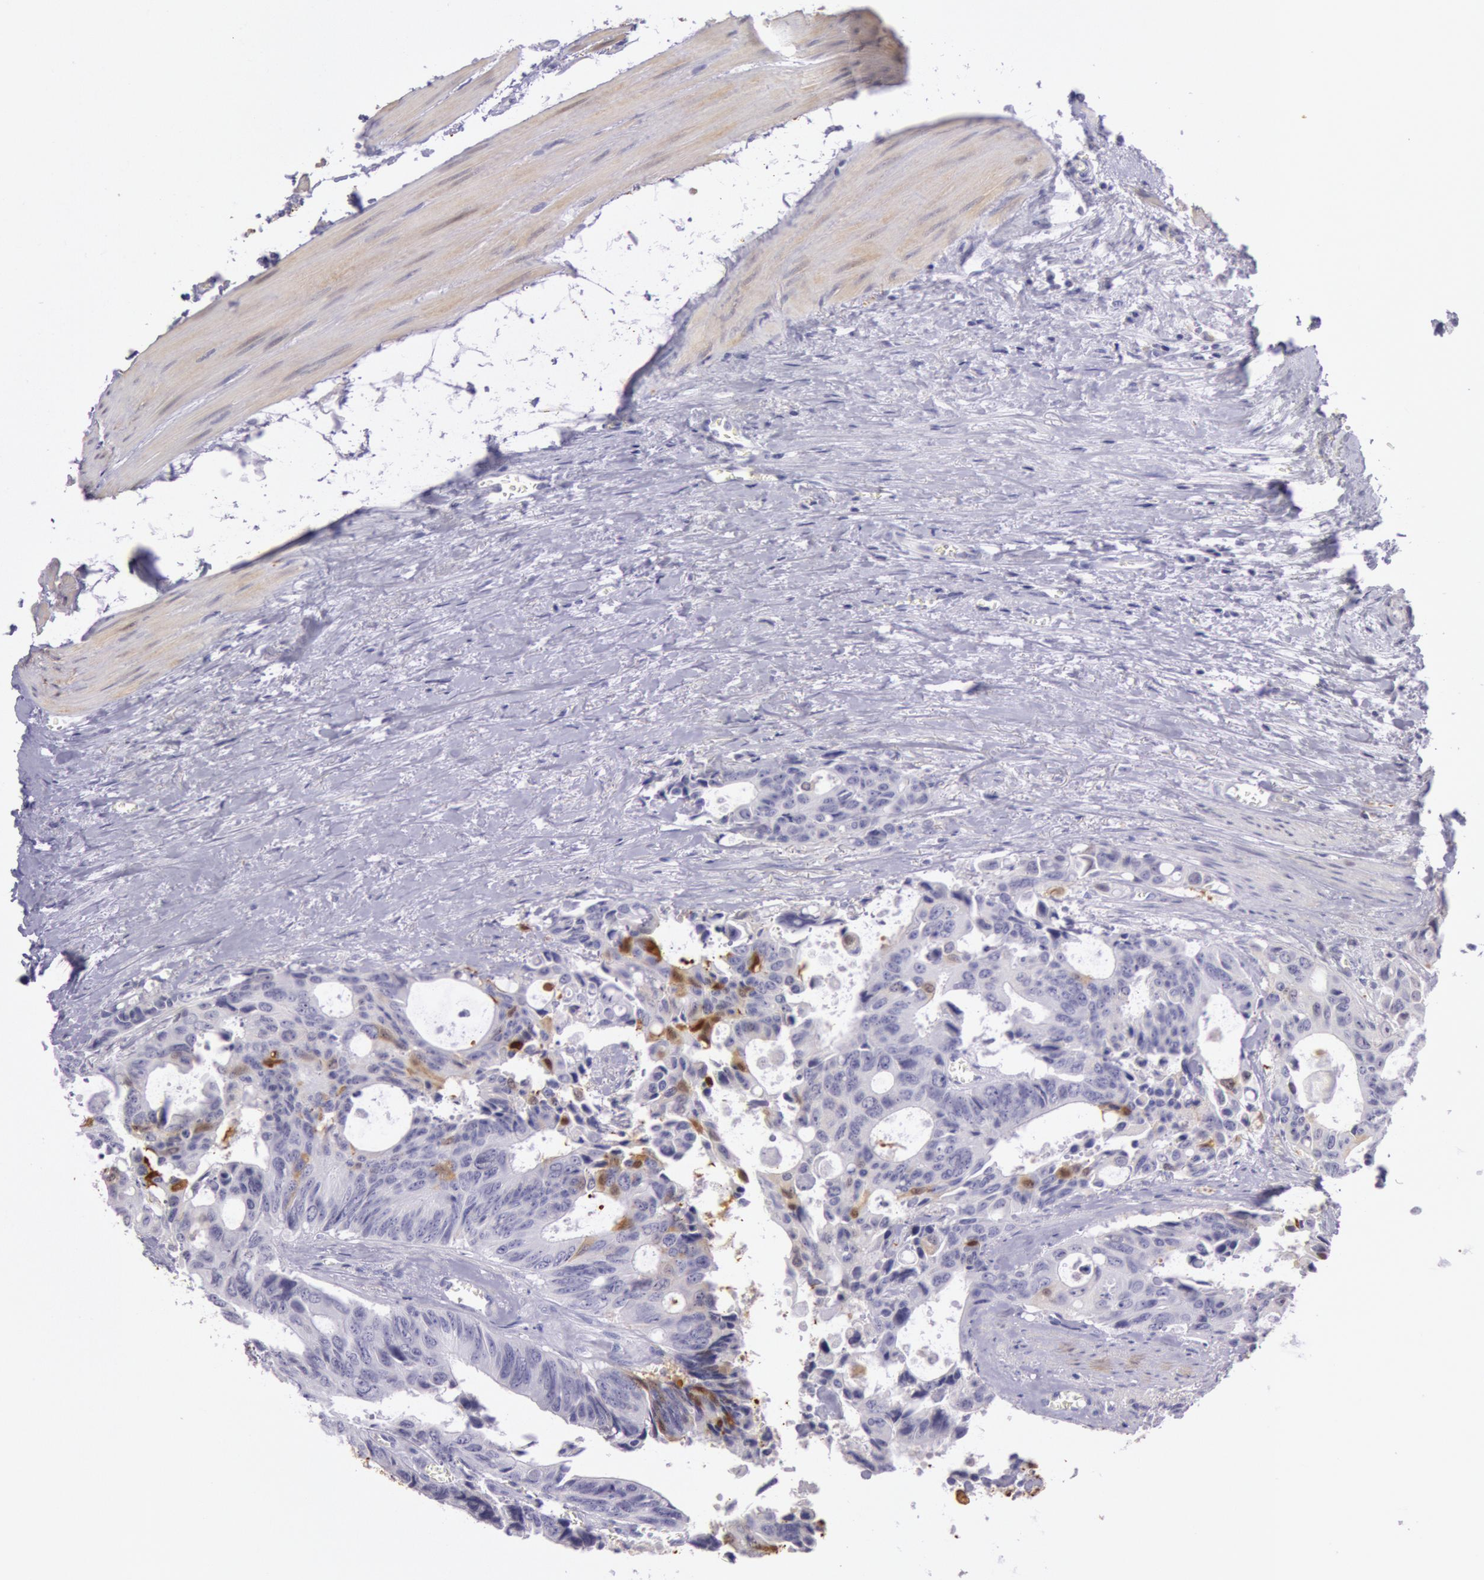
{"staining": {"intensity": "weak", "quantity": "<25%", "location": "cytoplasmic/membranous,nuclear"}, "tissue": "colorectal cancer", "cell_type": "Tumor cells", "image_type": "cancer", "snomed": [{"axis": "morphology", "description": "Adenocarcinoma, NOS"}, {"axis": "topography", "description": "Rectum"}], "caption": "Immunohistochemical staining of human colorectal cancer exhibits no significant positivity in tumor cells. (DAB IHC visualized using brightfield microscopy, high magnification).", "gene": "CKB", "patient": {"sex": "male", "age": 76}}